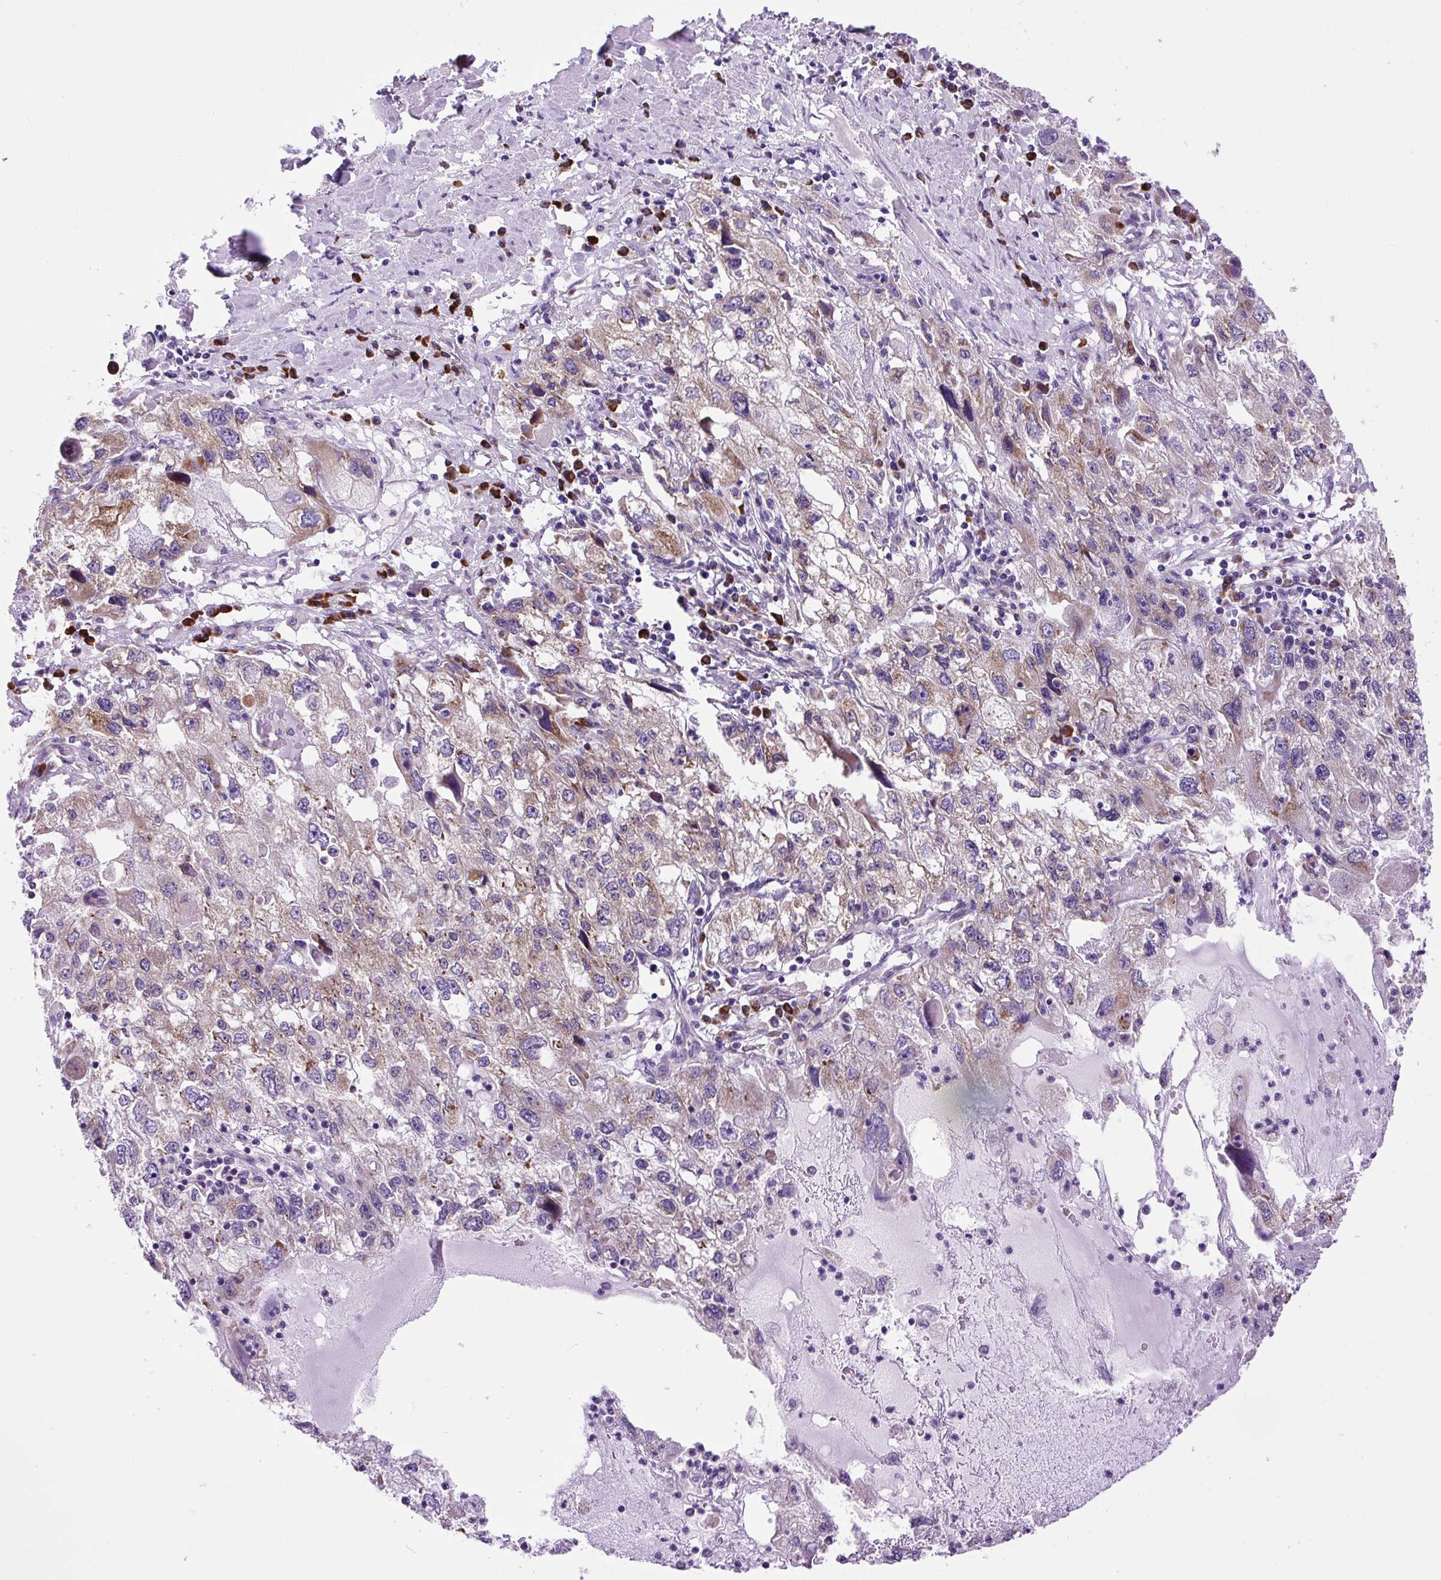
{"staining": {"intensity": "moderate", "quantity": "25%-75%", "location": "cytoplasmic/membranous"}, "tissue": "endometrial cancer", "cell_type": "Tumor cells", "image_type": "cancer", "snomed": [{"axis": "morphology", "description": "Adenocarcinoma, NOS"}, {"axis": "topography", "description": "Endometrium"}], "caption": "Endometrial cancer (adenocarcinoma) tissue demonstrates moderate cytoplasmic/membranous staining in approximately 25%-75% of tumor cells, visualized by immunohistochemistry.", "gene": "DDOST", "patient": {"sex": "female", "age": 49}}